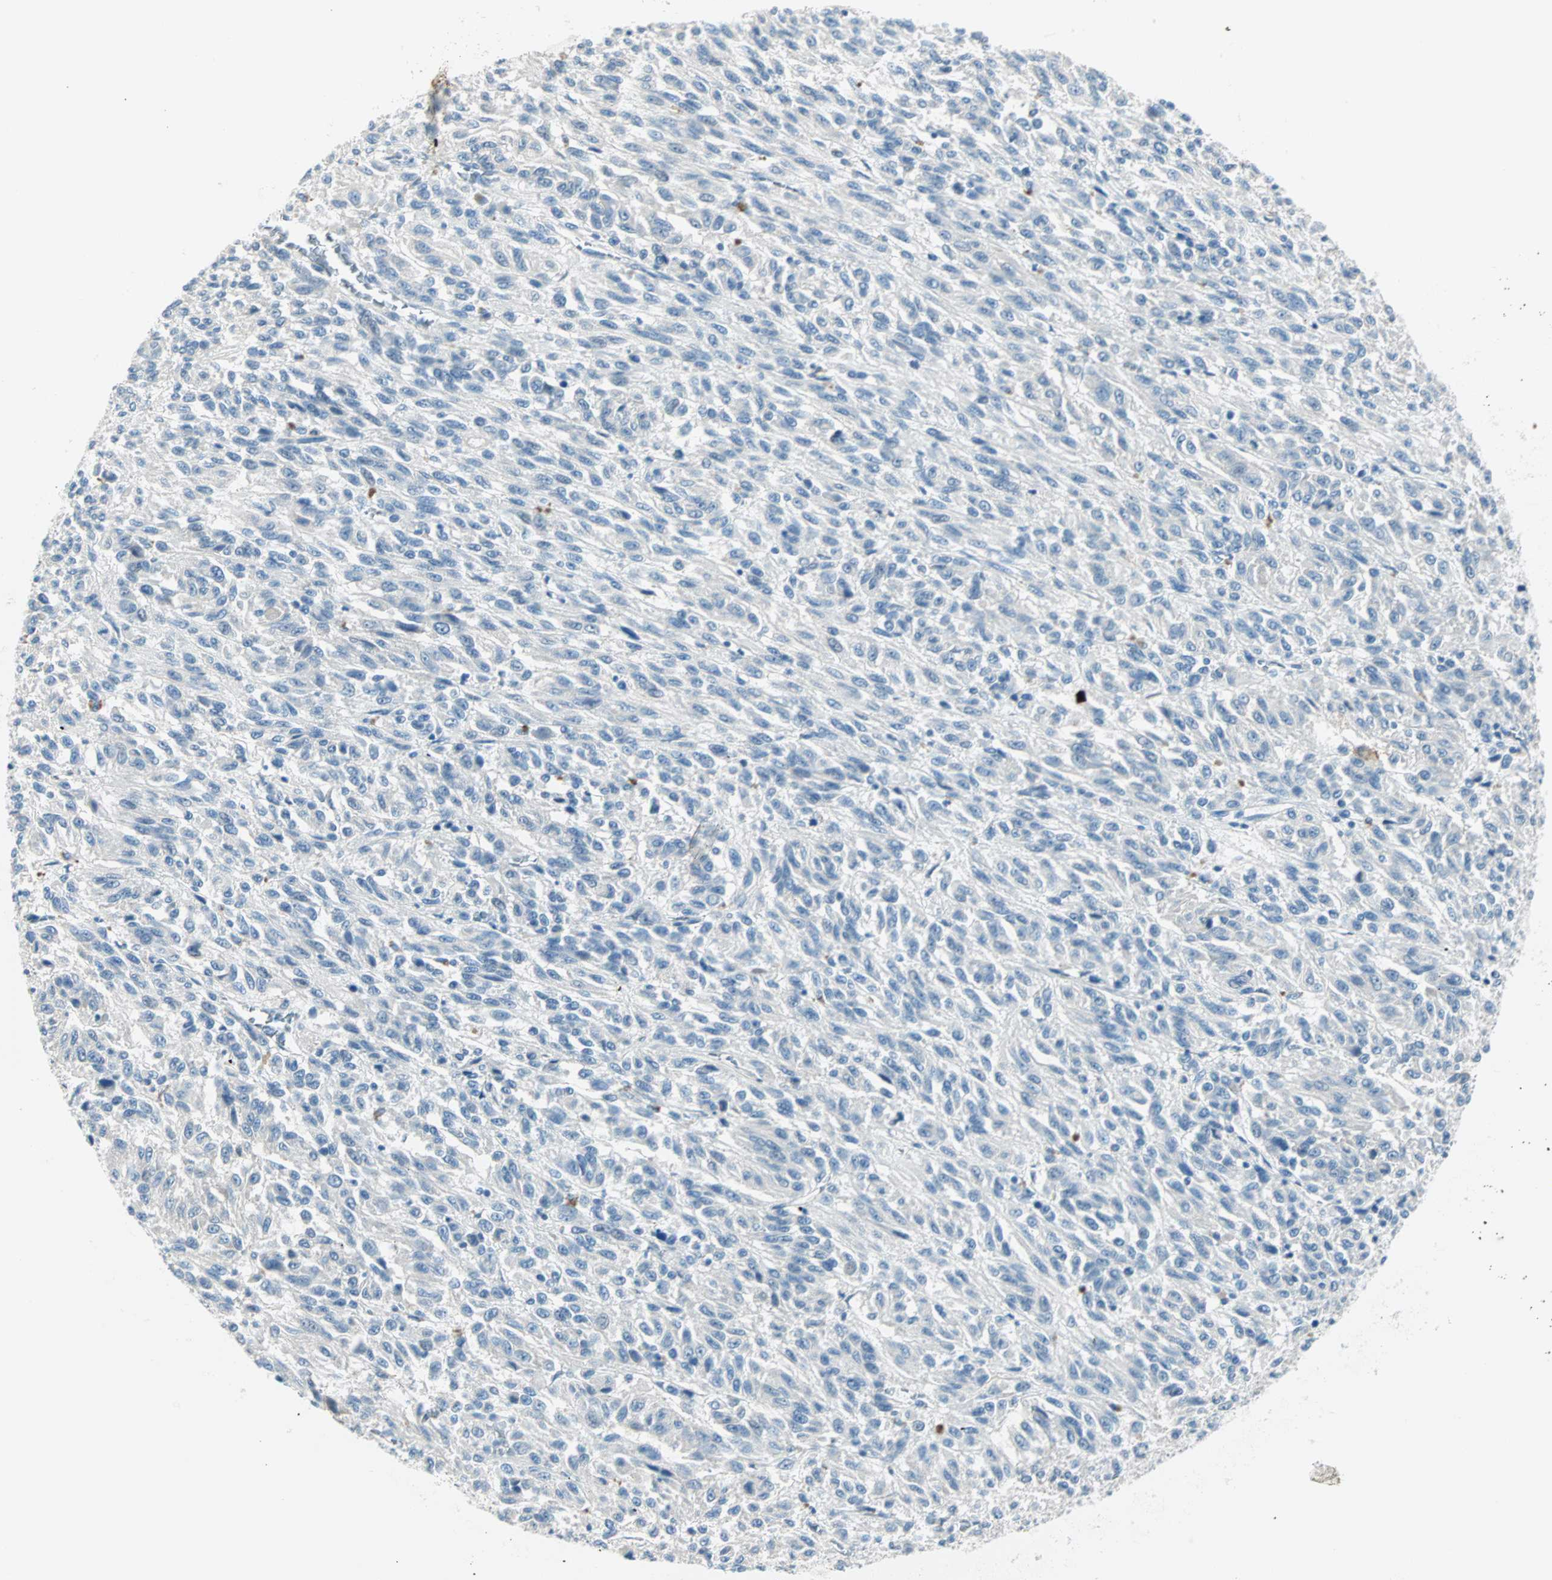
{"staining": {"intensity": "negative", "quantity": "none", "location": "none"}, "tissue": "melanoma", "cell_type": "Tumor cells", "image_type": "cancer", "snomed": [{"axis": "morphology", "description": "Malignant melanoma, Metastatic site"}, {"axis": "topography", "description": "Lung"}], "caption": "This photomicrograph is of malignant melanoma (metastatic site) stained with immunohistochemistry to label a protein in brown with the nuclei are counter-stained blue. There is no expression in tumor cells.", "gene": "SULT1C2", "patient": {"sex": "male", "age": 64}}